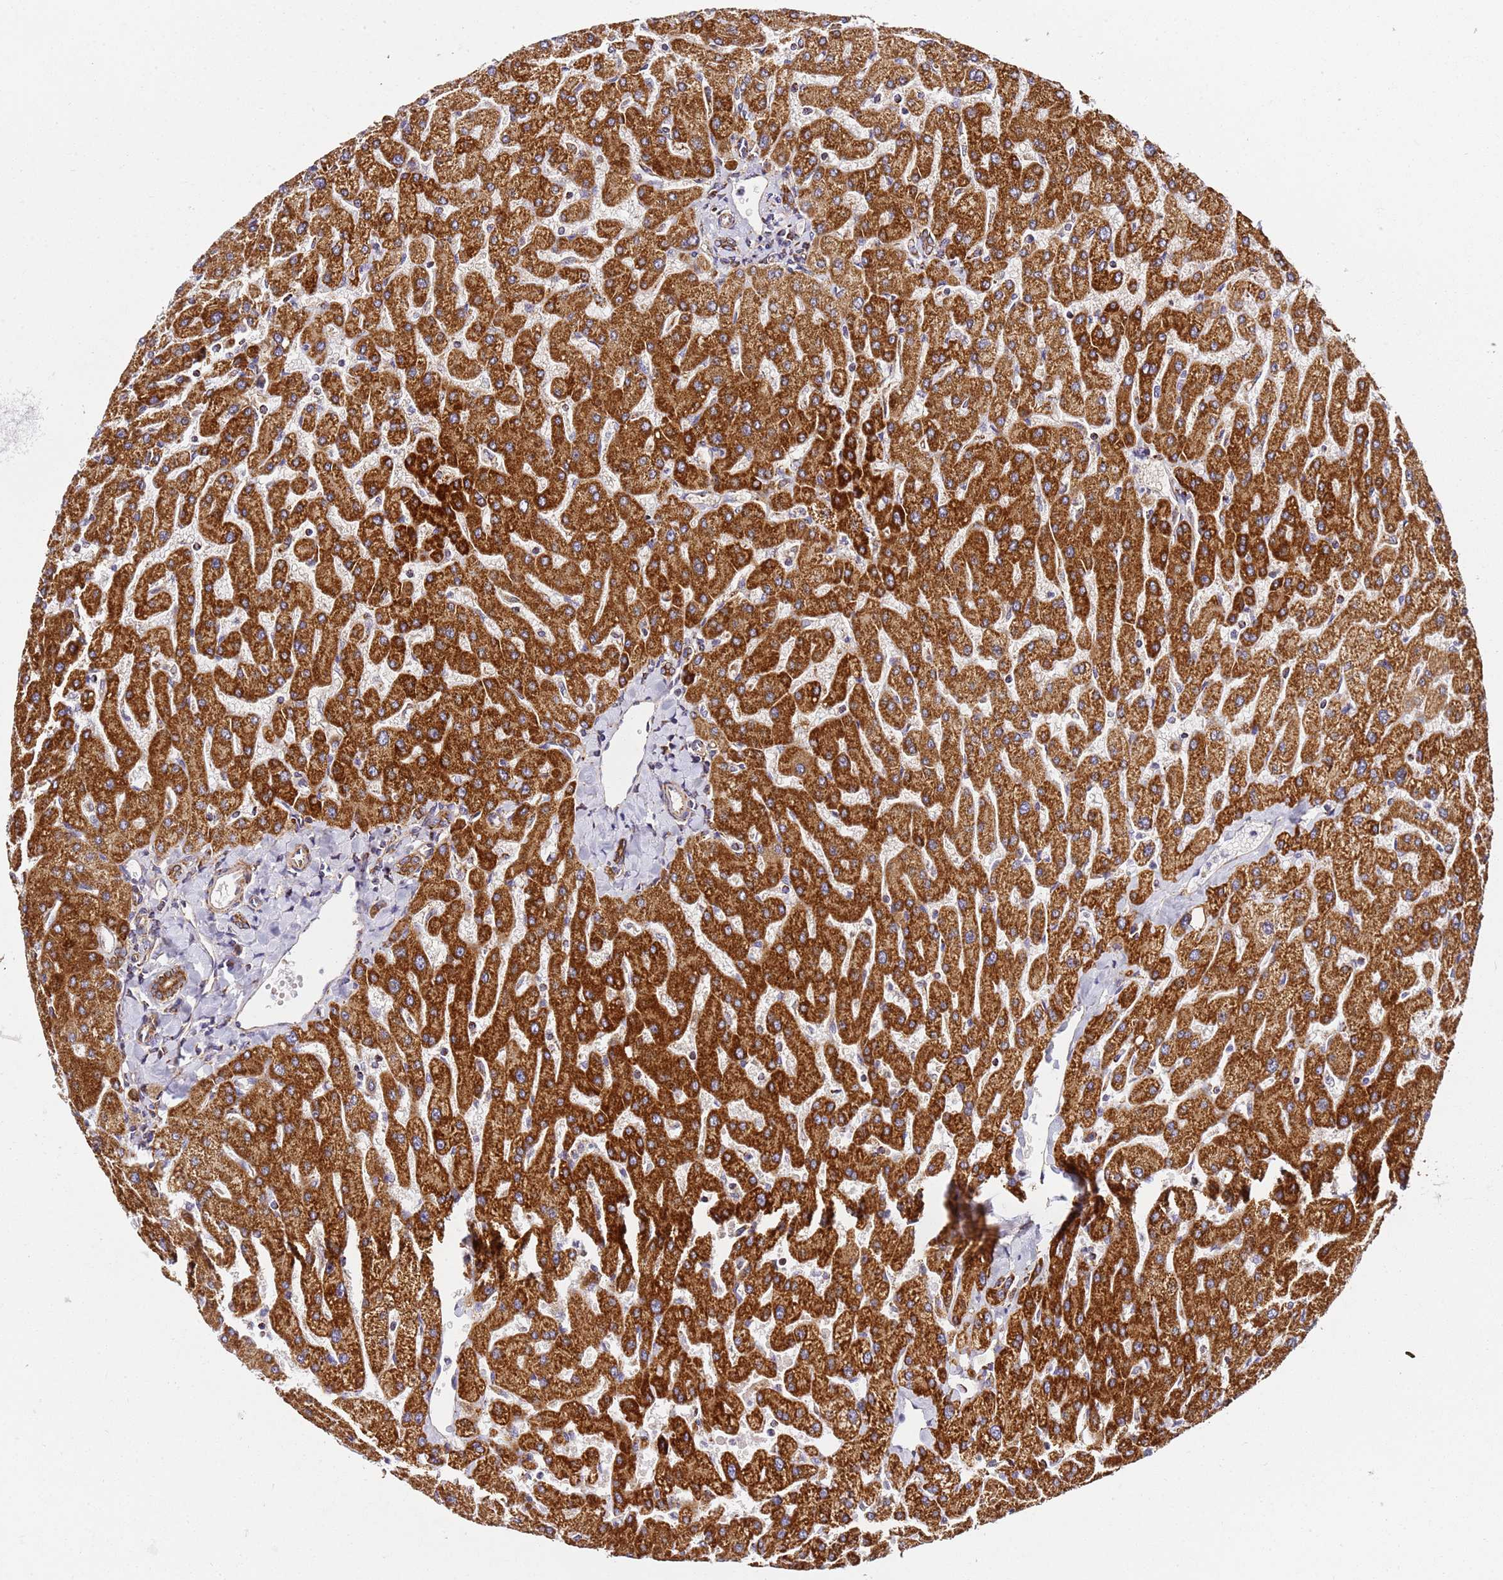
{"staining": {"intensity": "moderate", "quantity": ">75%", "location": "cytoplasmic/membranous"}, "tissue": "liver", "cell_type": "Cholangiocytes", "image_type": "normal", "snomed": [{"axis": "morphology", "description": "Normal tissue, NOS"}, {"axis": "topography", "description": "Liver"}], "caption": "Protein analysis of unremarkable liver displays moderate cytoplasmic/membranous staining in approximately >75% of cholangiocytes.", "gene": "NDUFA3", "patient": {"sex": "male", "age": 55}}